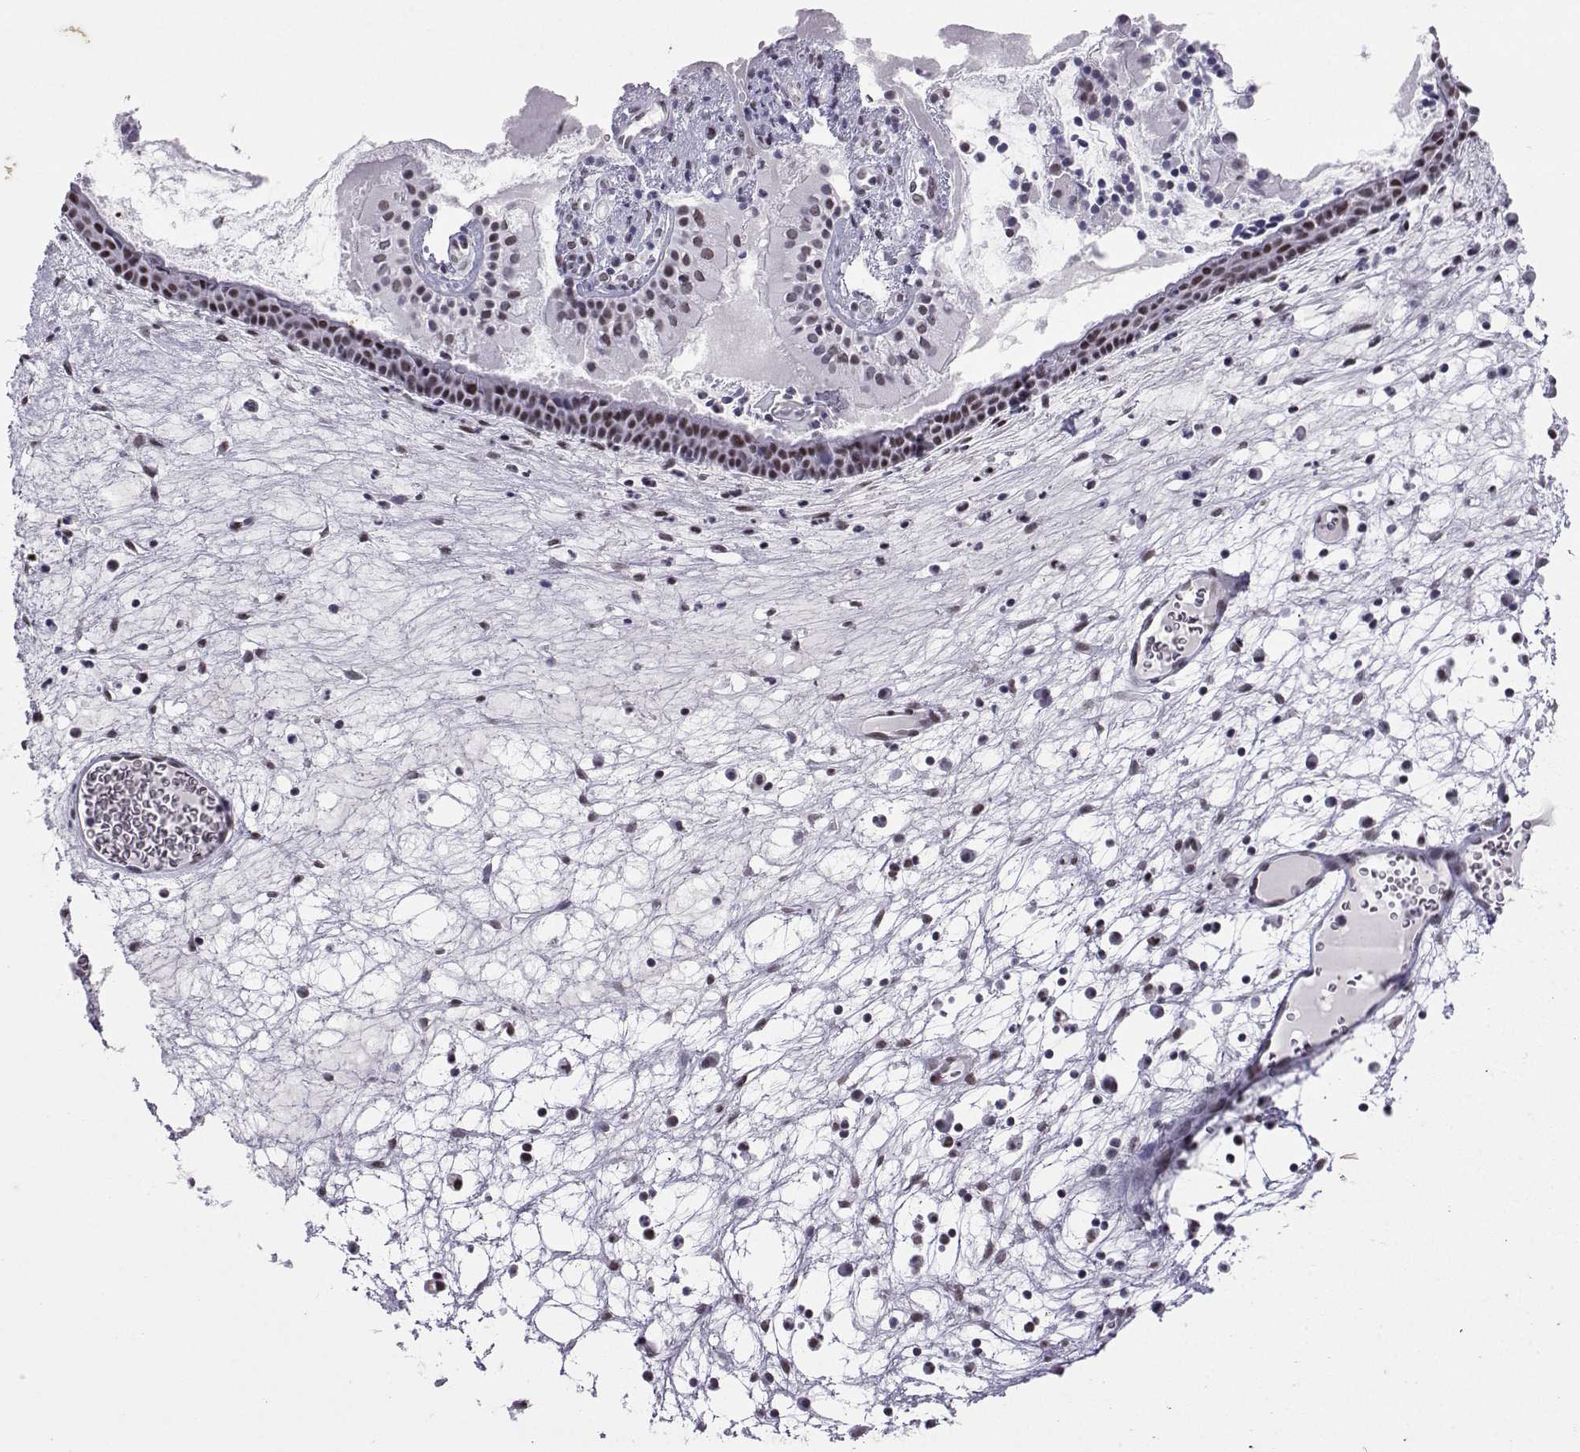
{"staining": {"intensity": "weak", "quantity": "25%-75%", "location": "nuclear"}, "tissue": "nasopharynx", "cell_type": "Respiratory epithelial cells", "image_type": "normal", "snomed": [{"axis": "morphology", "description": "Normal tissue, NOS"}, {"axis": "topography", "description": "Nasopharynx"}], "caption": "Immunohistochemistry histopathology image of normal nasopharynx: nasopharynx stained using immunohistochemistry (IHC) shows low levels of weak protein expression localized specifically in the nuclear of respiratory epithelial cells, appearing as a nuclear brown color.", "gene": "LORICRIN", "patient": {"sex": "male", "age": 31}}